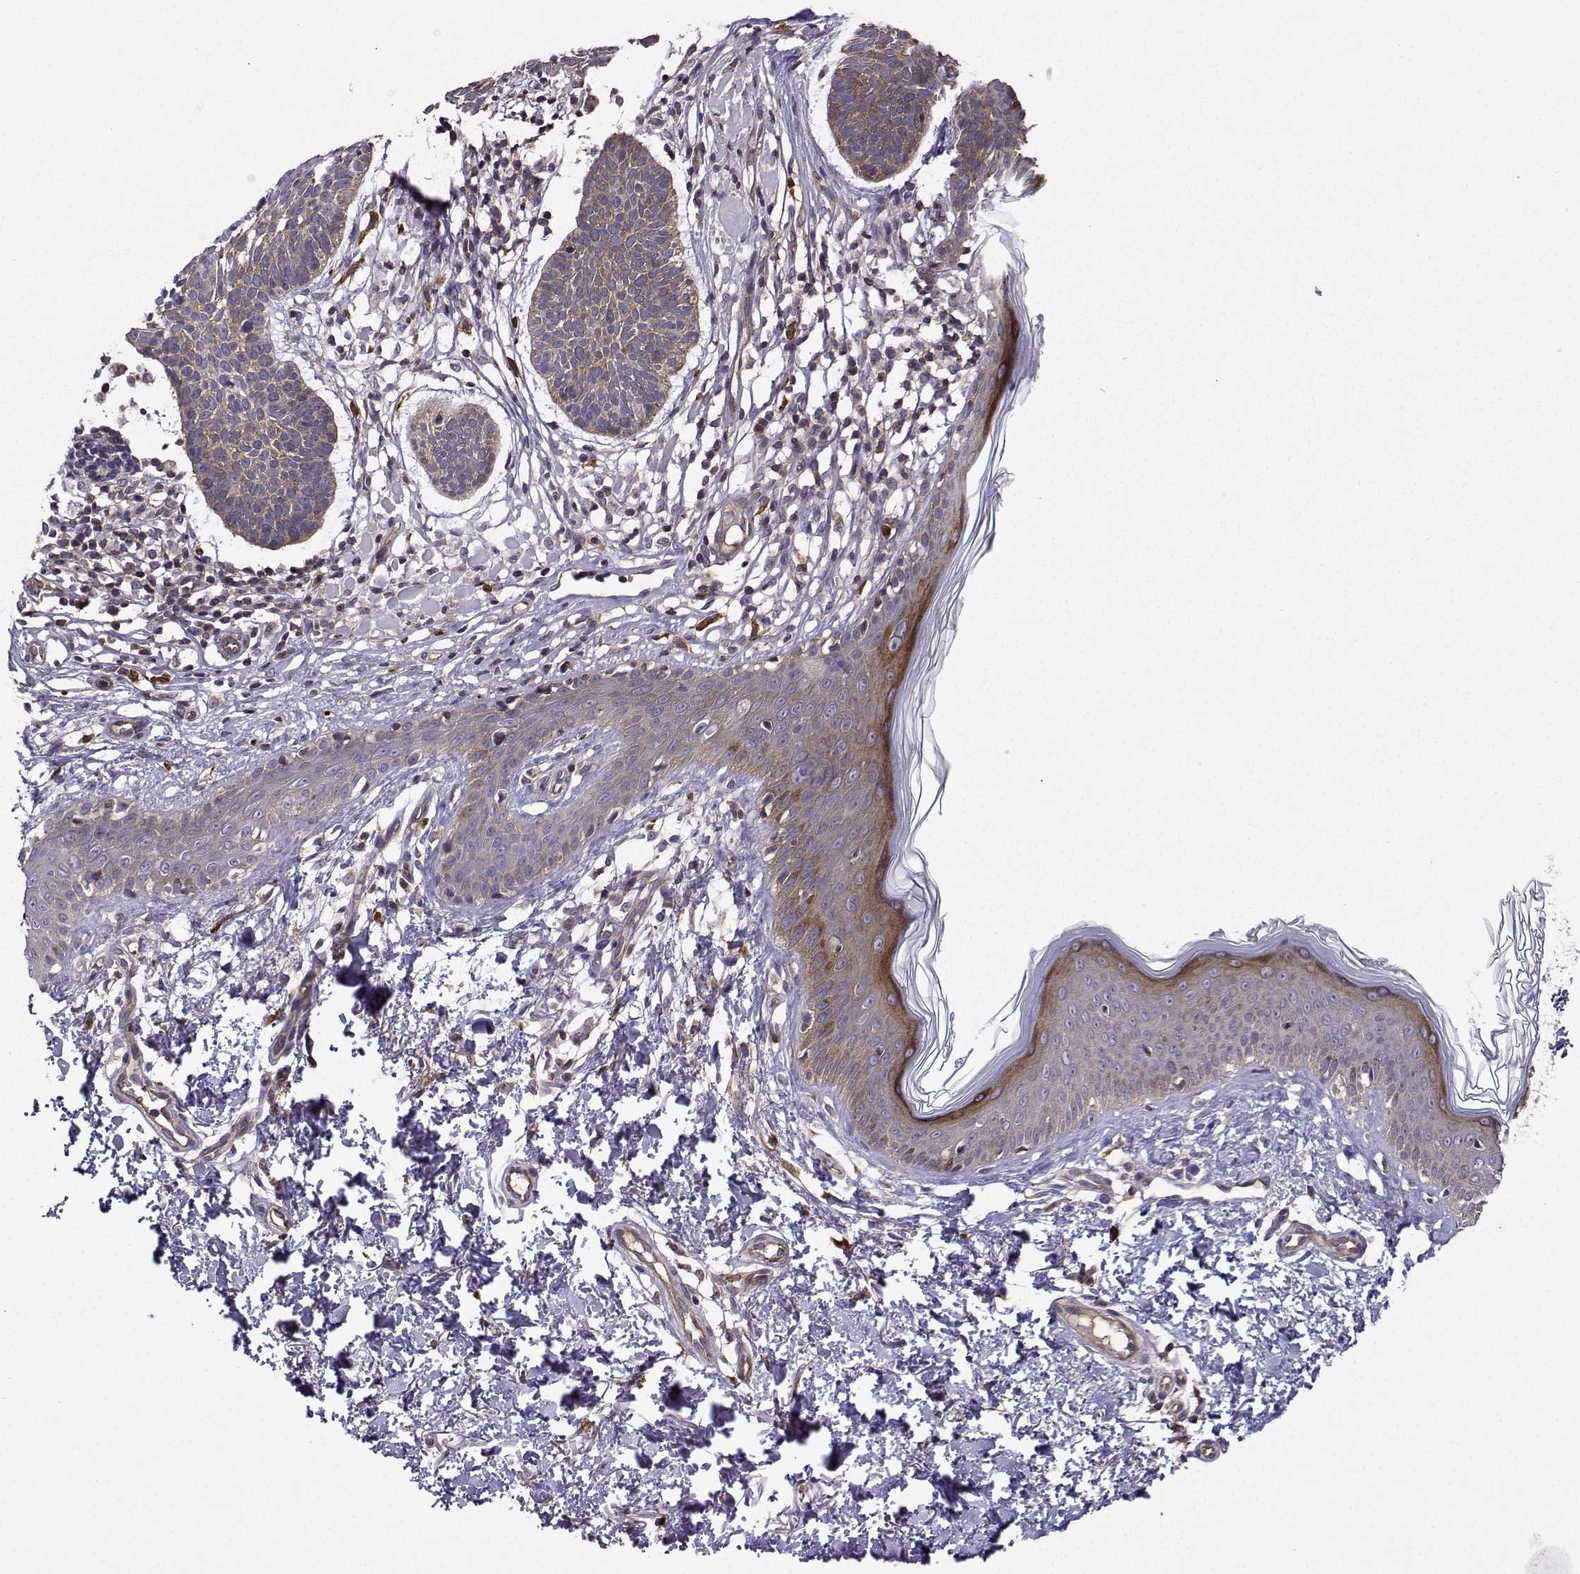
{"staining": {"intensity": "weak", "quantity": ">75%", "location": "cytoplasmic/membranous"}, "tissue": "skin cancer", "cell_type": "Tumor cells", "image_type": "cancer", "snomed": [{"axis": "morphology", "description": "Basal cell carcinoma"}, {"axis": "topography", "description": "Skin"}], "caption": "Human basal cell carcinoma (skin) stained with a protein marker exhibits weak staining in tumor cells.", "gene": "ITGB8", "patient": {"sex": "male", "age": 85}}